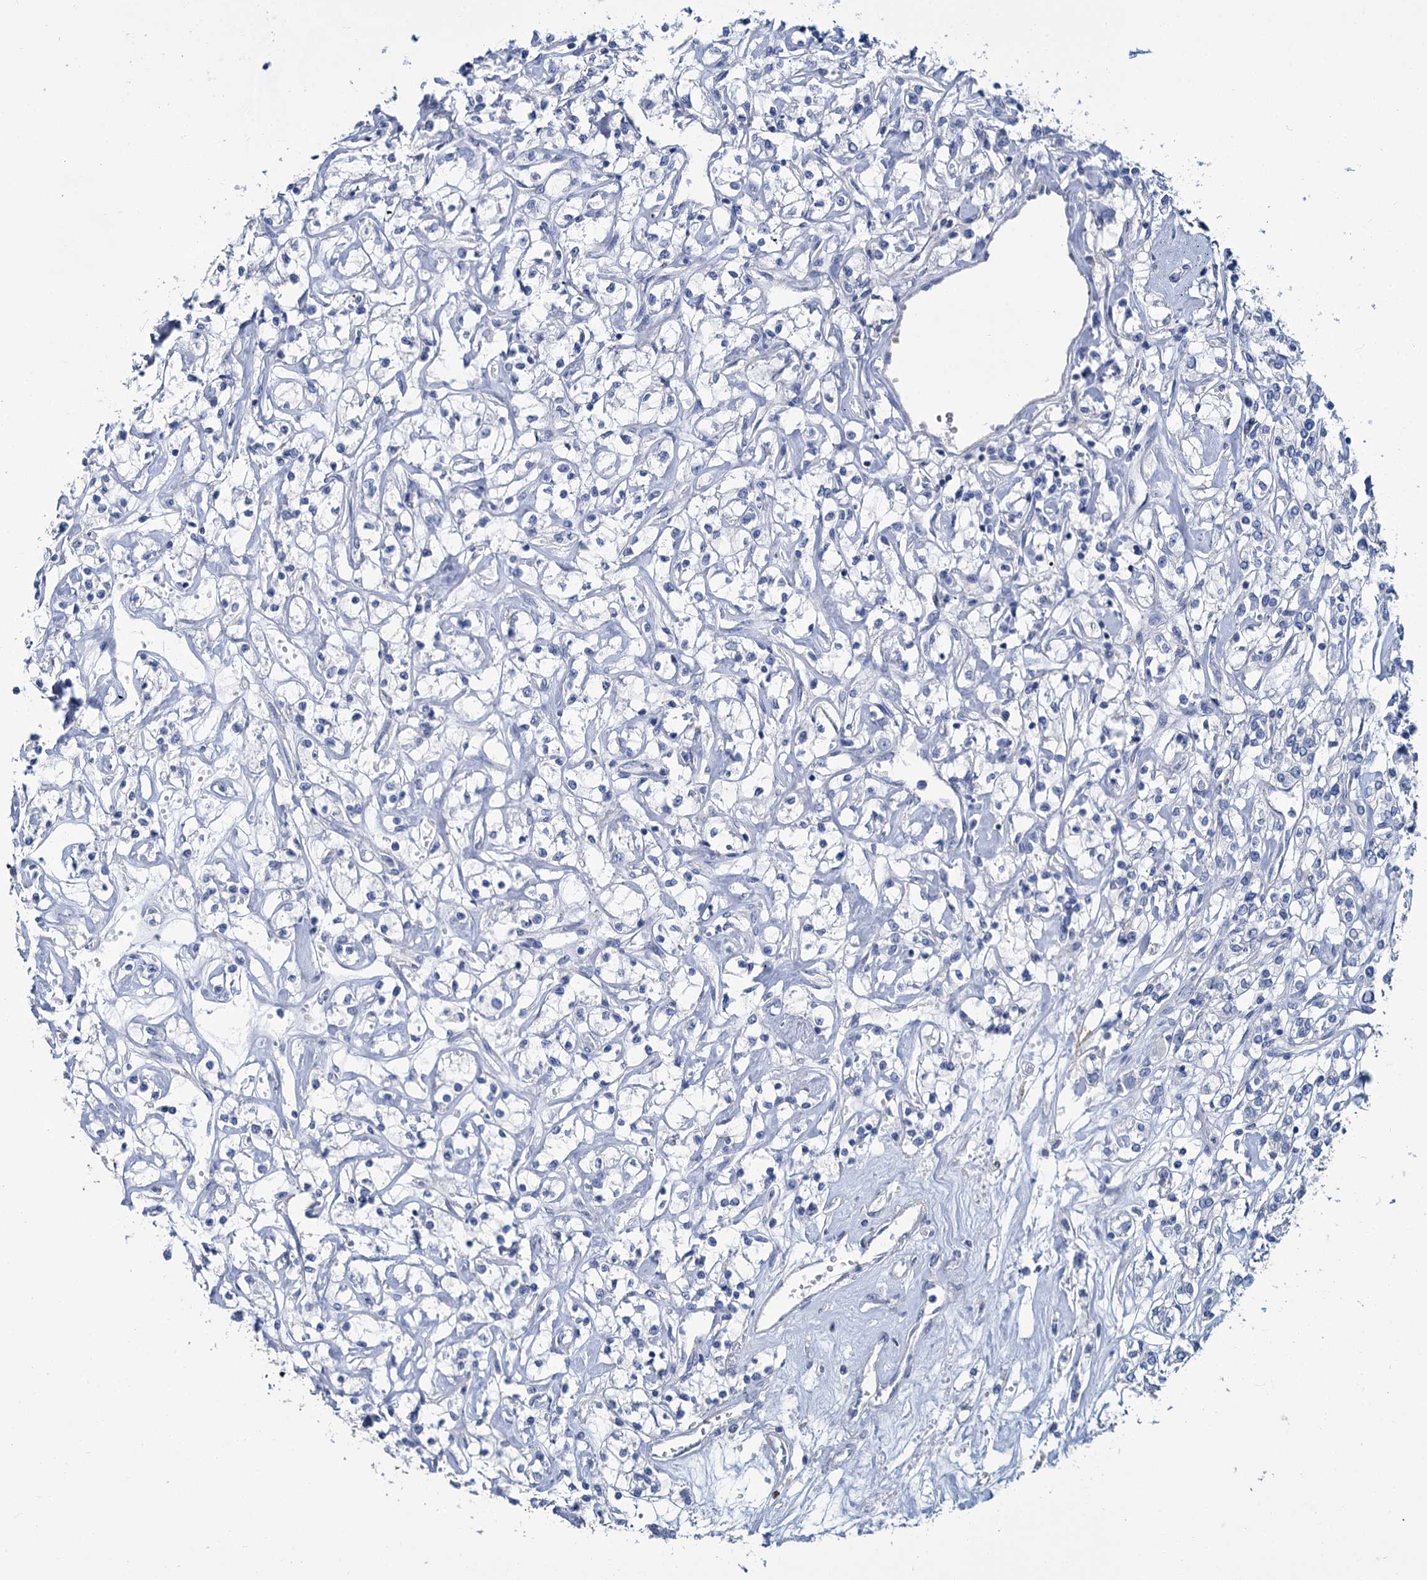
{"staining": {"intensity": "negative", "quantity": "none", "location": "none"}, "tissue": "renal cancer", "cell_type": "Tumor cells", "image_type": "cancer", "snomed": [{"axis": "morphology", "description": "Adenocarcinoma, NOS"}, {"axis": "topography", "description": "Kidney"}], "caption": "This photomicrograph is of renal adenocarcinoma stained with IHC to label a protein in brown with the nuclei are counter-stained blue. There is no expression in tumor cells. (Stains: DAB (3,3'-diaminobenzidine) immunohistochemistry with hematoxylin counter stain, Microscopy: brightfield microscopy at high magnification).", "gene": "SNCB", "patient": {"sex": "female", "age": 59}}